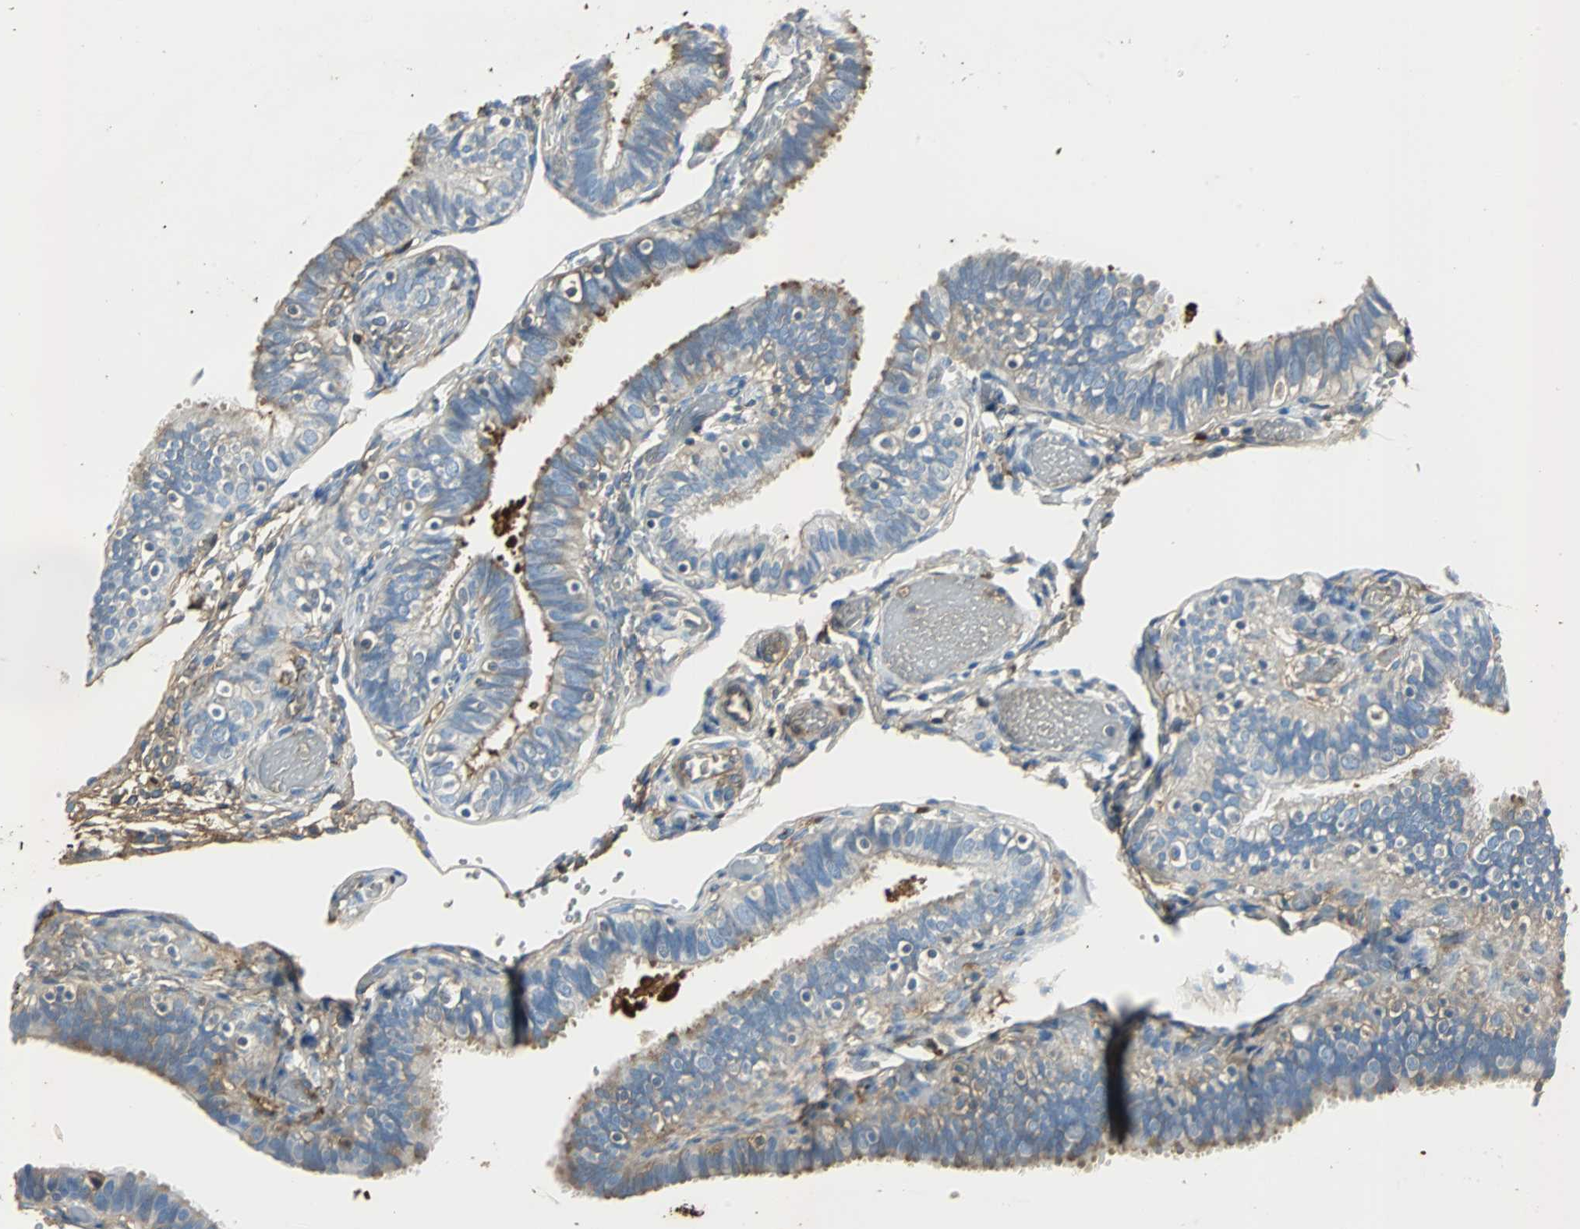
{"staining": {"intensity": "weak", "quantity": "<25%", "location": "cytoplasmic/membranous"}, "tissue": "fallopian tube", "cell_type": "Glandular cells", "image_type": "normal", "snomed": [{"axis": "morphology", "description": "Normal tissue, NOS"}, {"axis": "topography", "description": "Fallopian tube"}], "caption": "Immunohistochemical staining of benign human fallopian tube shows no significant staining in glandular cells.", "gene": "IGHA1", "patient": {"sex": "female", "age": 46}}